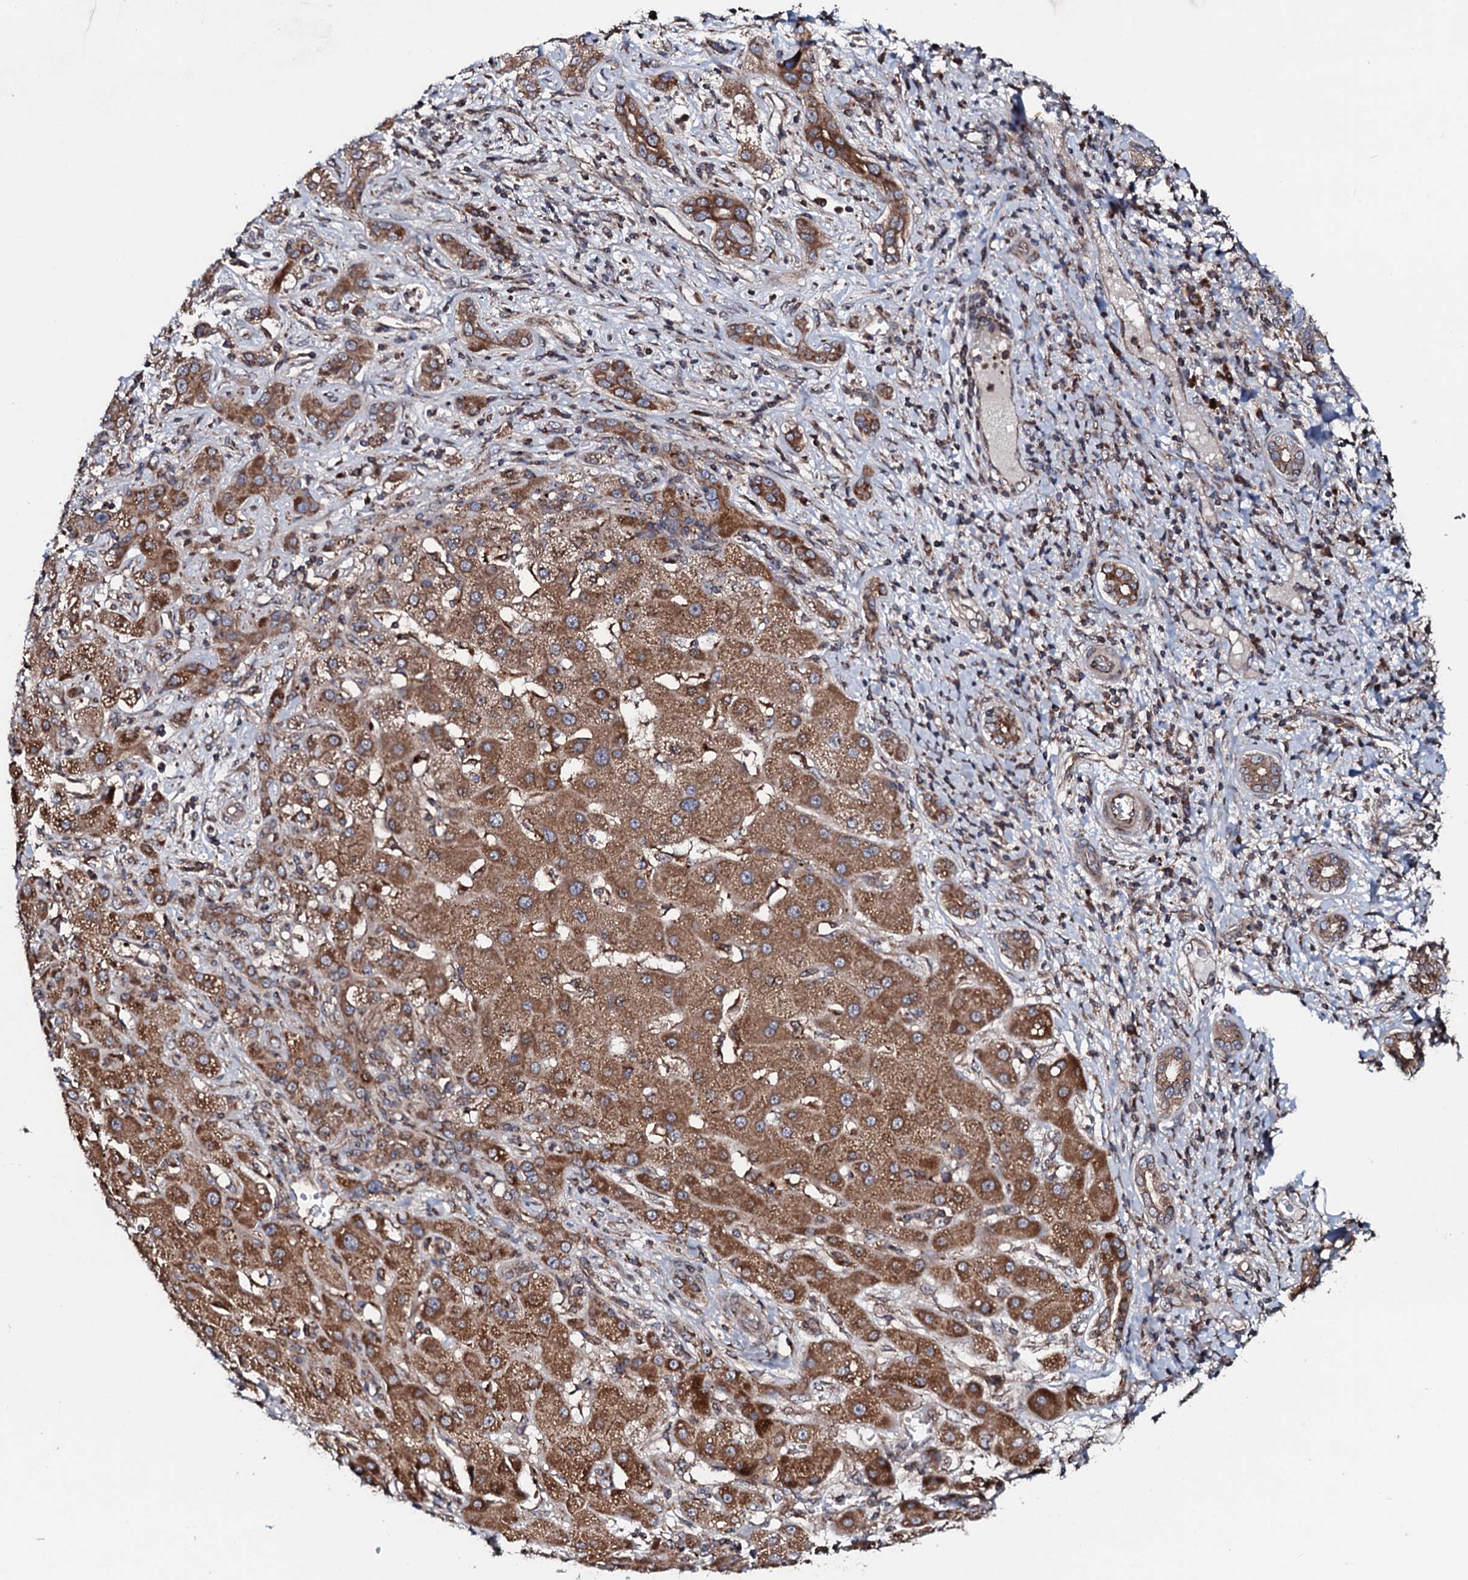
{"staining": {"intensity": "moderate", "quantity": ">75%", "location": "cytoplasmic/membranous"}, "tissue": "liver cancer", "cell_type": "Tumor cells", "image_type": "cancer", "snomed": [{"axis": "morphology", "description": "Carcinoma, Hepatocellular, NOS"}, {"axis": "topography", "description": "Liver"}], "caption": "Immunohistochemistry micrograph of neoplastic tissue: human liver cancer (hepatocellular carcinoma) stained using immunohistochemistry (IHC) reveals medium levels of moderate protein expression localized specifically in the cytoplasmic/membranous of tumor cells, appearing as a cytoplasmic/membranous brown color.", "gene": "SDHAF2", "patient": {"sex": "male", "age": 65}}